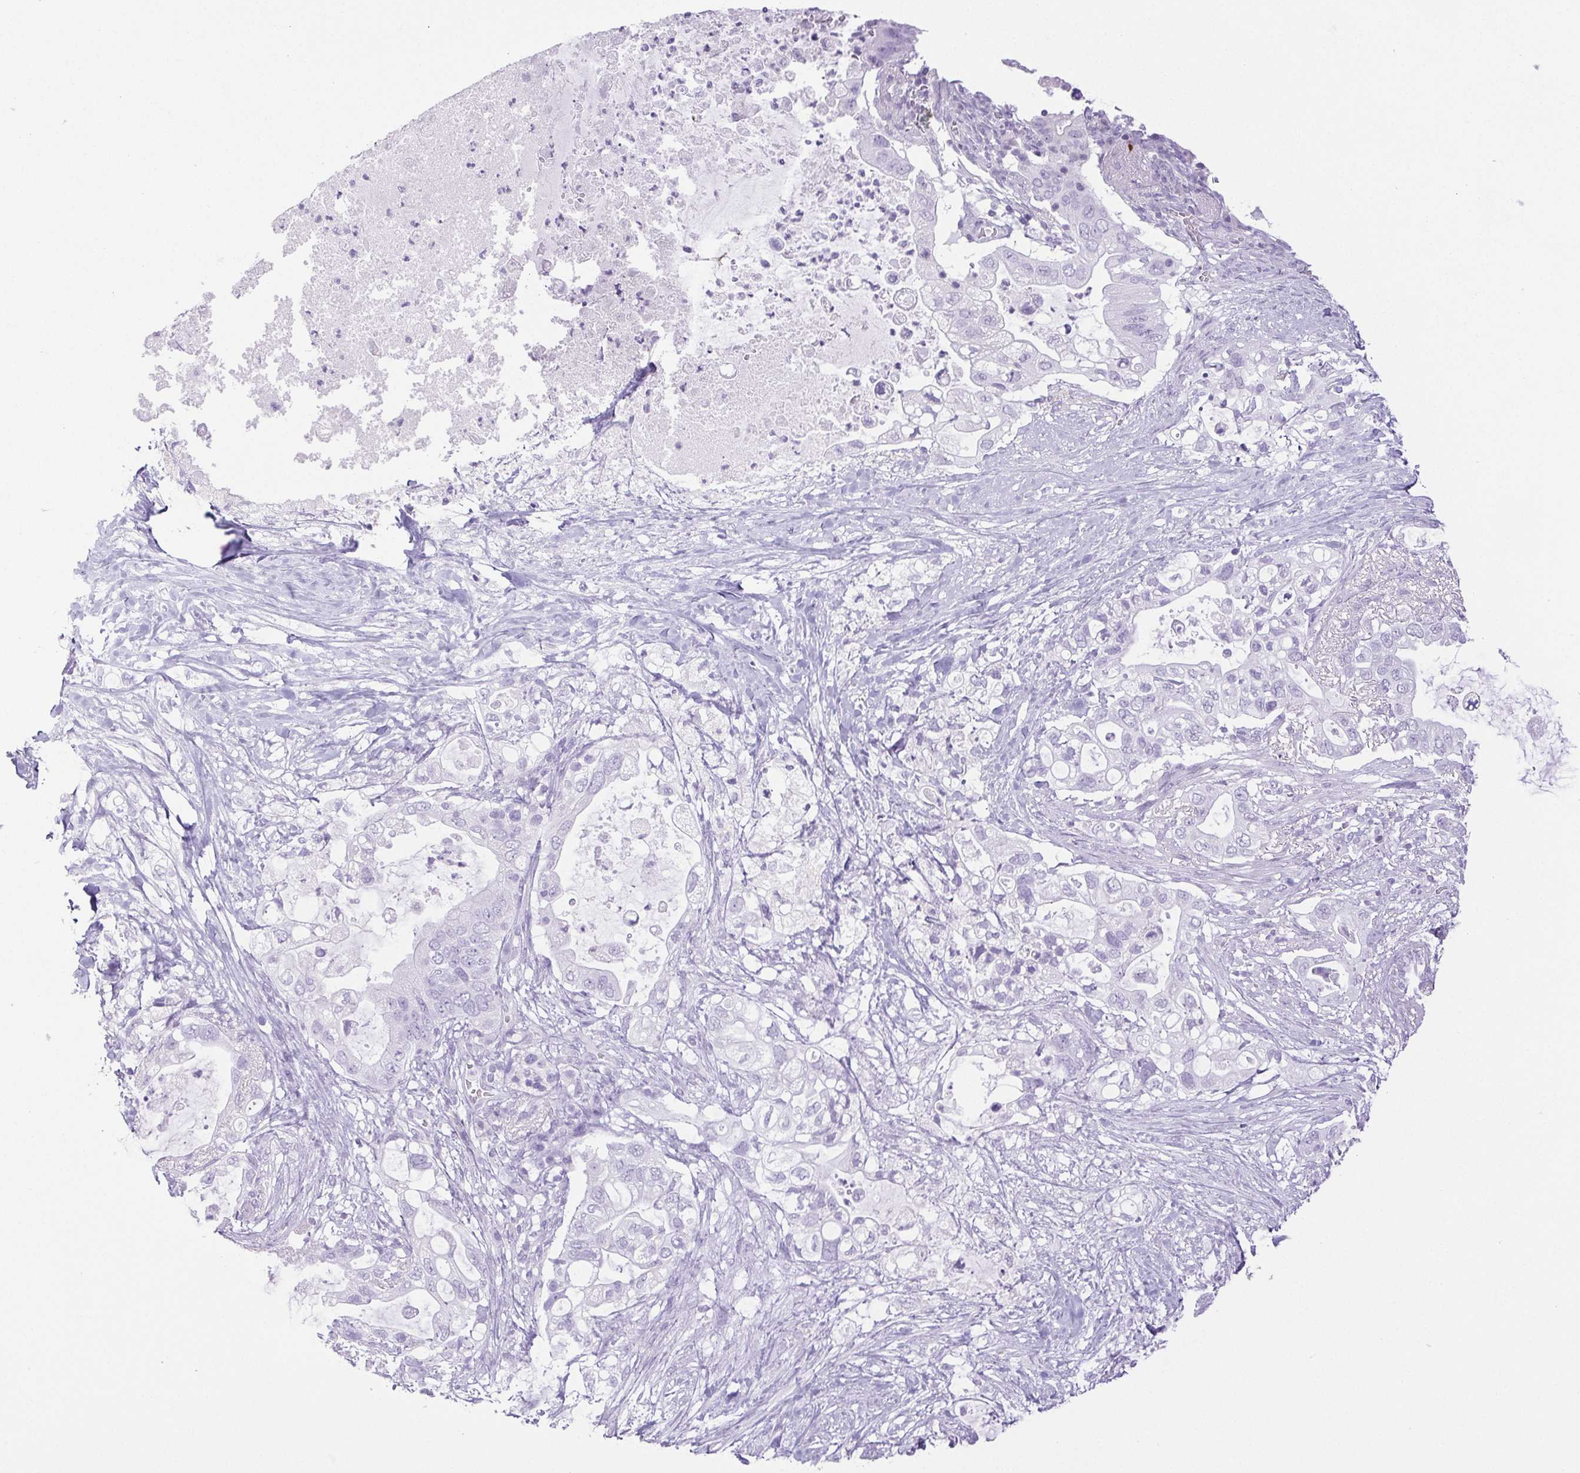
{"staining": {"intensity": "negative", "quantity": "none", "location": "none"}, "tissue": "pancreatic cancer", "cell_type": "Tumor cells", "image_type": "cancer", "snomed": [{"axis": "morphology", "description": "Adenocarcinoma, NOS"}, {"axis": "topography", "description": "Pancreas"}], "caption": "Pancreatic cancer (adenocarcinoma) was stained to show a protein in brown. There is no significant positivity in tumor cells.", "gene": "HLA-G", "patient": {"sex": "female", "age": 72}}